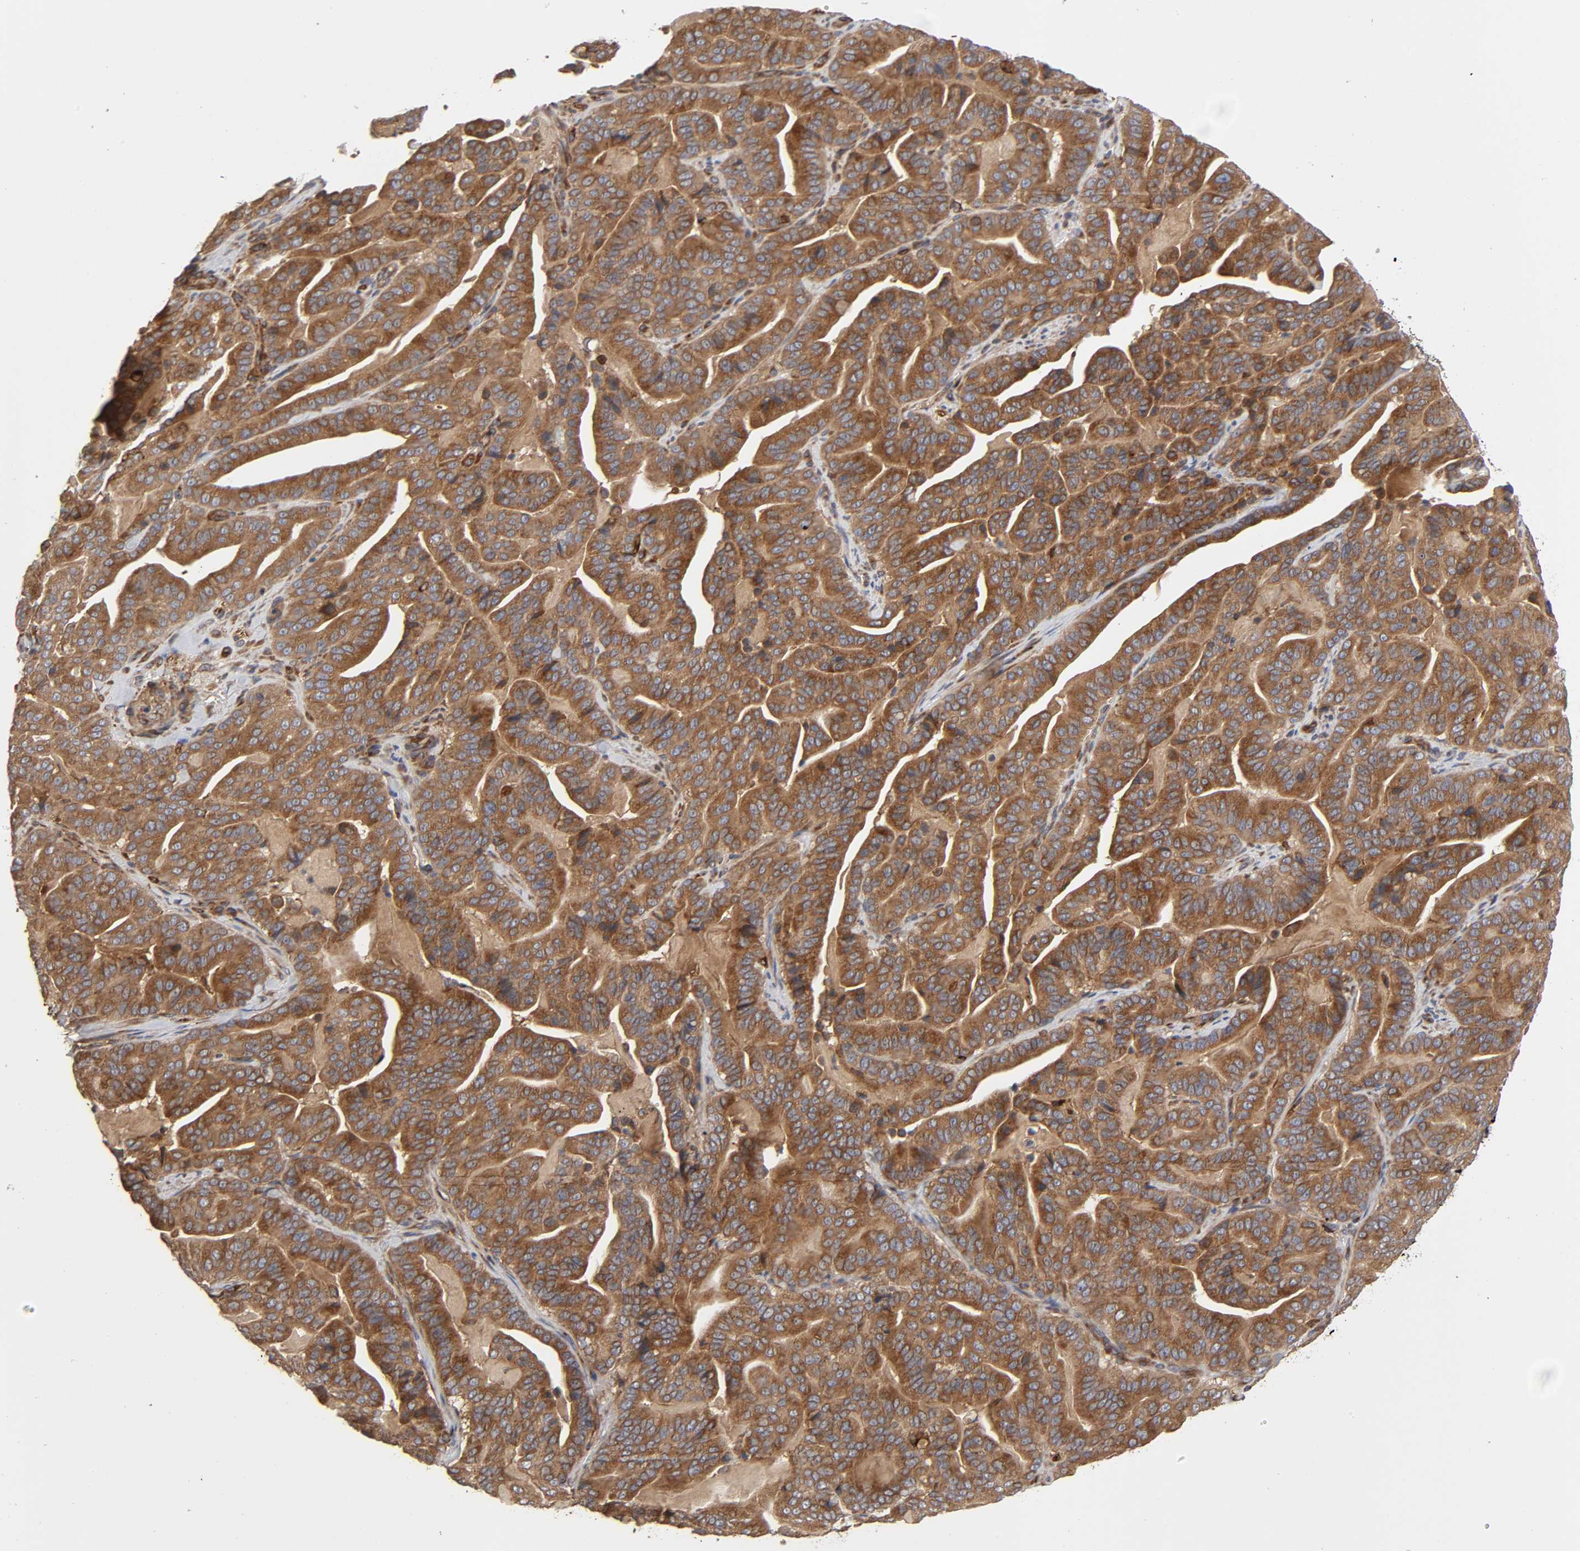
{"staining": {"intensity": "moderate", "quantity": ">75%", "location": "cytoplasmic/membranous"}, "tissue": "pancreatic cancer", "cell_type": "Tumor cells", "image_type": "cancer", "snomed": [{"axis": "morphology", "description": "Adenocarcinoma, NOS"}, {"axis": "topography", "description": "Pancreas"}], "caption": "Tumor cells reveal medium levels of moderate cytoplasmic/membranous positivity in about >75% of cells in pancreatic cancer.", "gene": "GNPTG", "patient": {"sex": "male", "age": 63}}